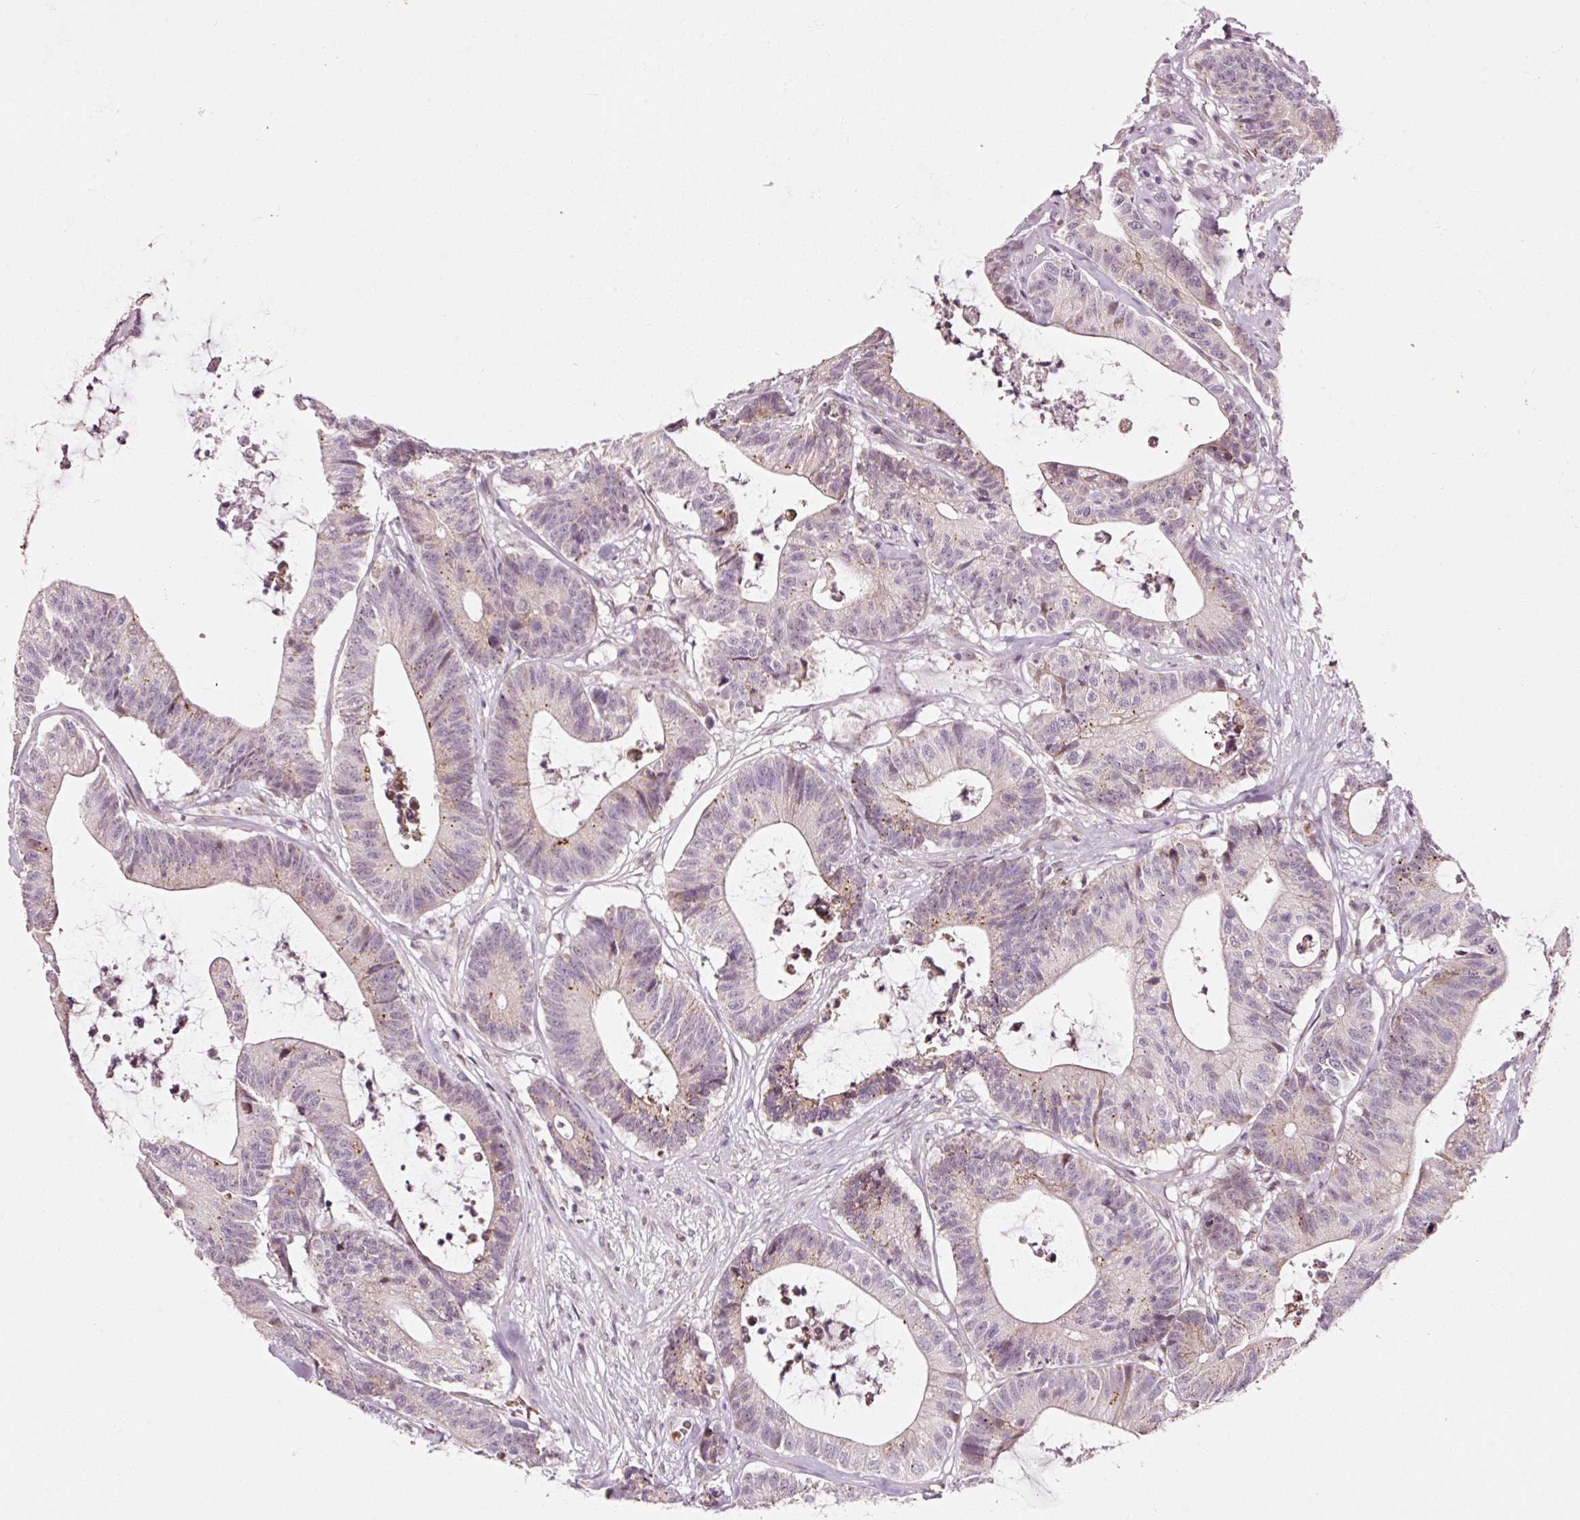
{"staining": {"intensity": "weak", "quantity": "<25%", "location": "cytoplasmic/membranous,nuclear"}, "tissue": "colorectal cancer", "cell_type": "Tumor cells", "image_type": "cancer", "snomed": [{"axis": "morphology", "description": "Adenocarcinoma, NOS"}, {"axis": "topography", "description": "Colon"}], "caption": "The immunohistochemistry (IHC) histopathology image has no significant expression in tumor cells of colorectal cancer tissue.", "gene": "ZNF460", "patient": {"sex": "female", "age": 84}}